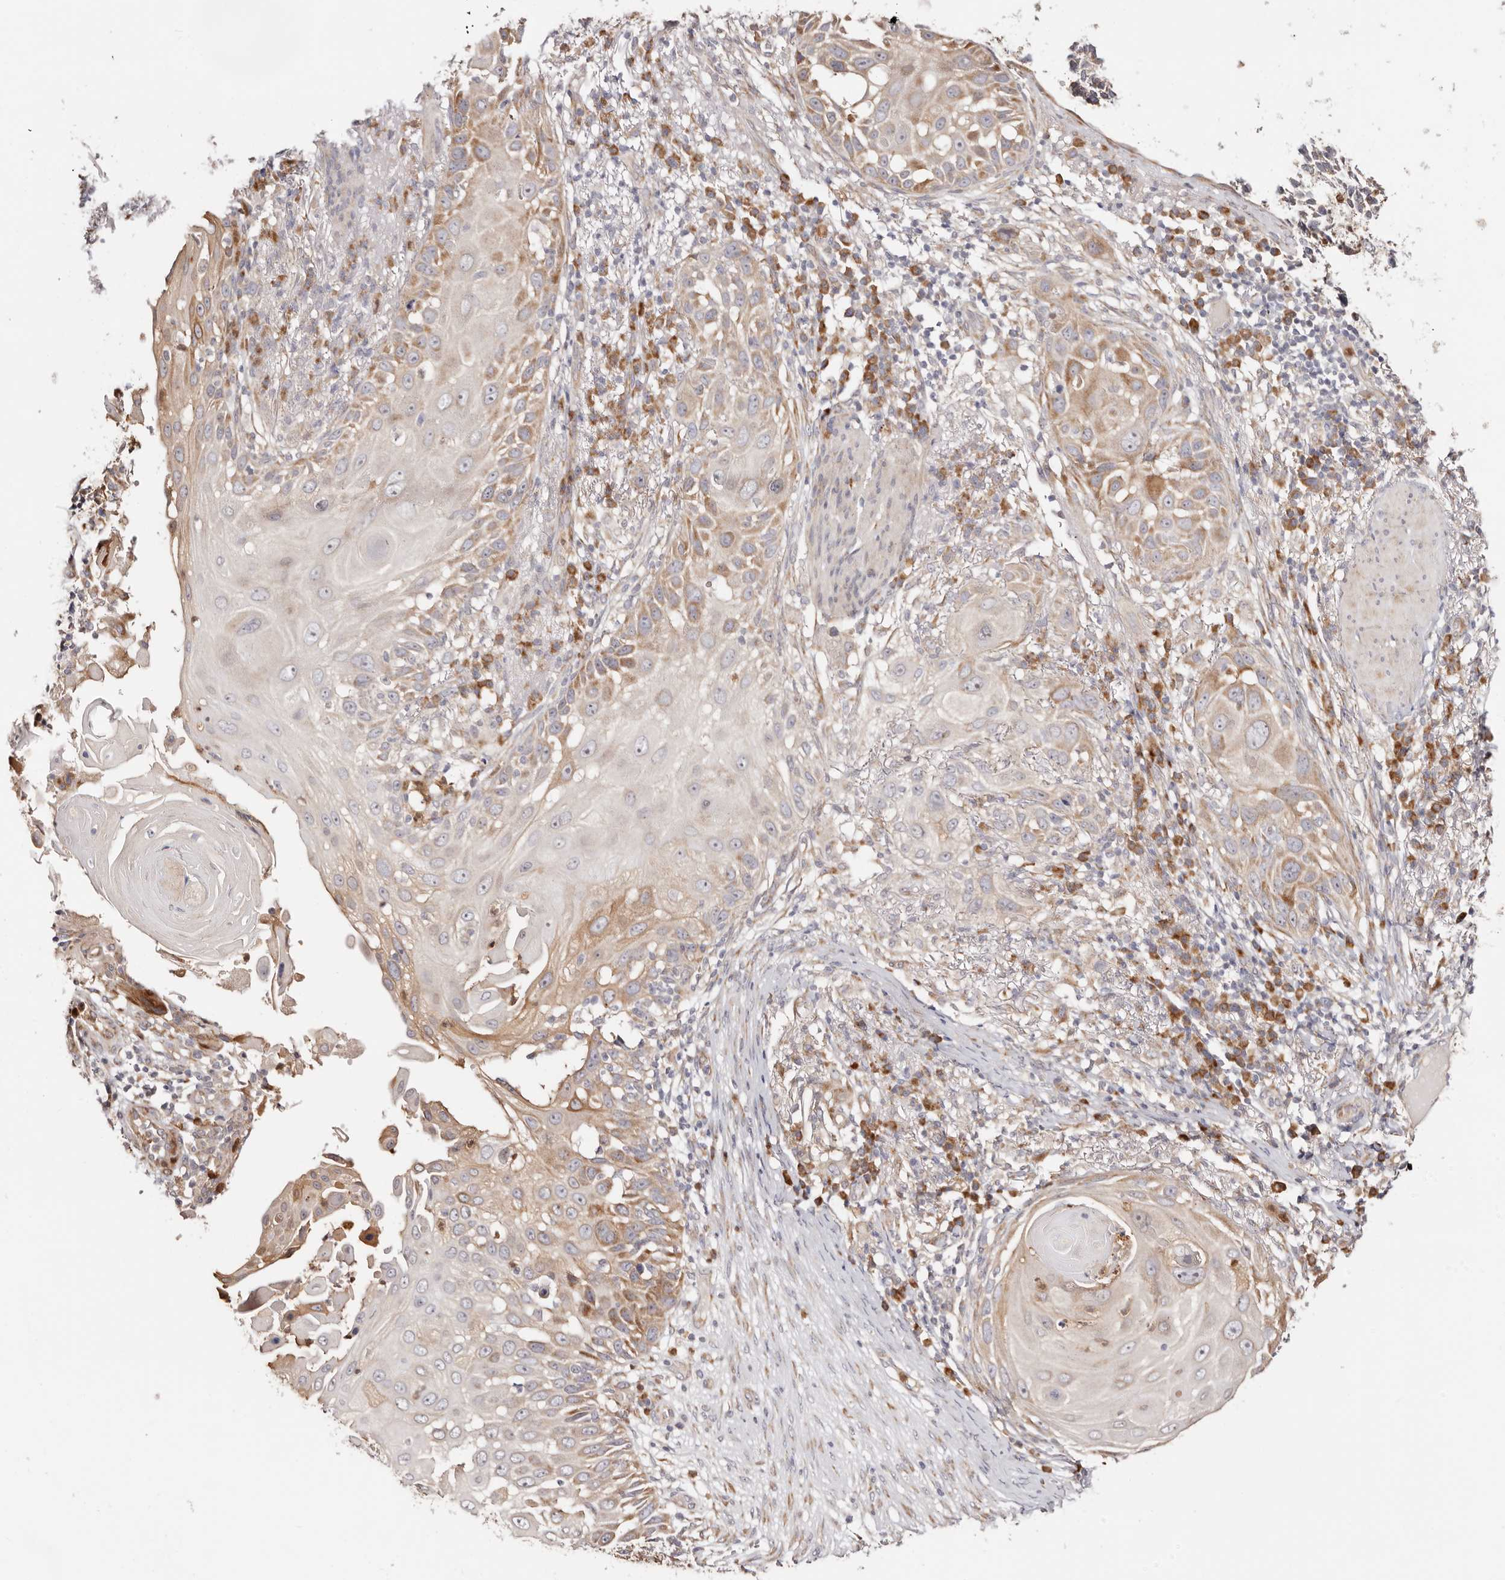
{"staining": {"intensity": "moderate", "quantity": "<25%", "location": "cytoplasmic/membranous"}, "tissue": "skin cancer", "cell_type": "Tumor cells", "image_type": "cancer", "snomed": [{"axis": "morphology", "description": "Squamous cell carcinoma, NOS"}, {"axis": "topography", "description": "Skin"}], "caption": "Skin squamous cell carcinoma tissue displays moderate cytoplasmic/membranous positivity in approximately <25% of tumor cells", "gene": "BCL2L15", "patient": {"sex": "female", "age": 44}}